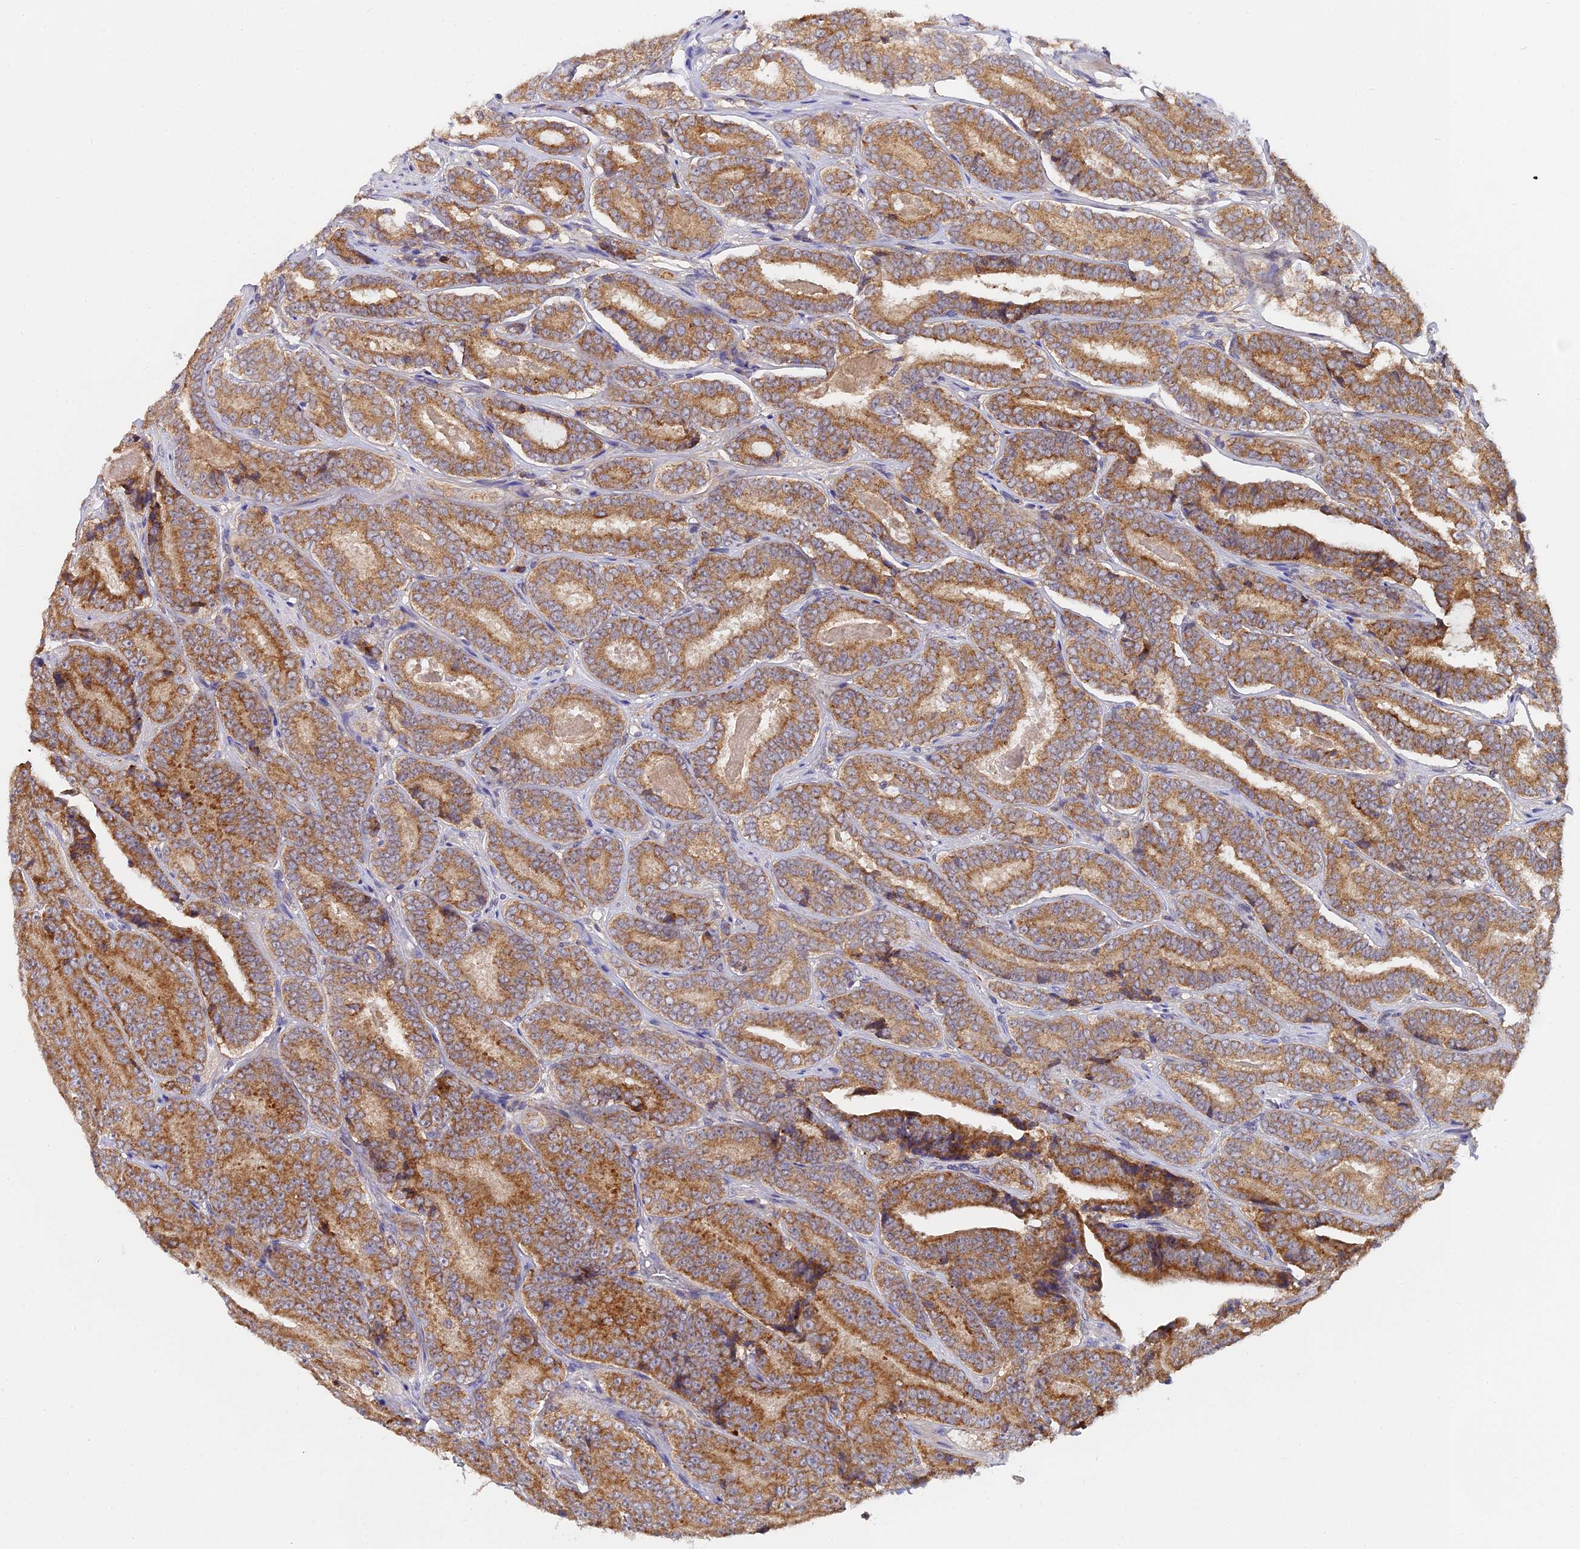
{"staining": {"intensity": "moderate", "quantity": ">75%", "location": "cytoplasmic/membranous"}, "tissue": "prostate cancer", "cell_type": "Tumor cells", "image_type": "cancer", "snomed": [{"axis": "morphology", "description": "Adenocarcinoma, High grade"}, {"axis": "topography", "description": "Prostate"}], "caption": "This is a histology image of immunohistochemistry (IHC) staining of prostate cancer (adenocarcinoma (high-grade)), which shows moderate expression in the cytoplasmic/membranous of tumor cells.", "gene": "ZBED8", "patient": {"sex": "male", "age": 72}}